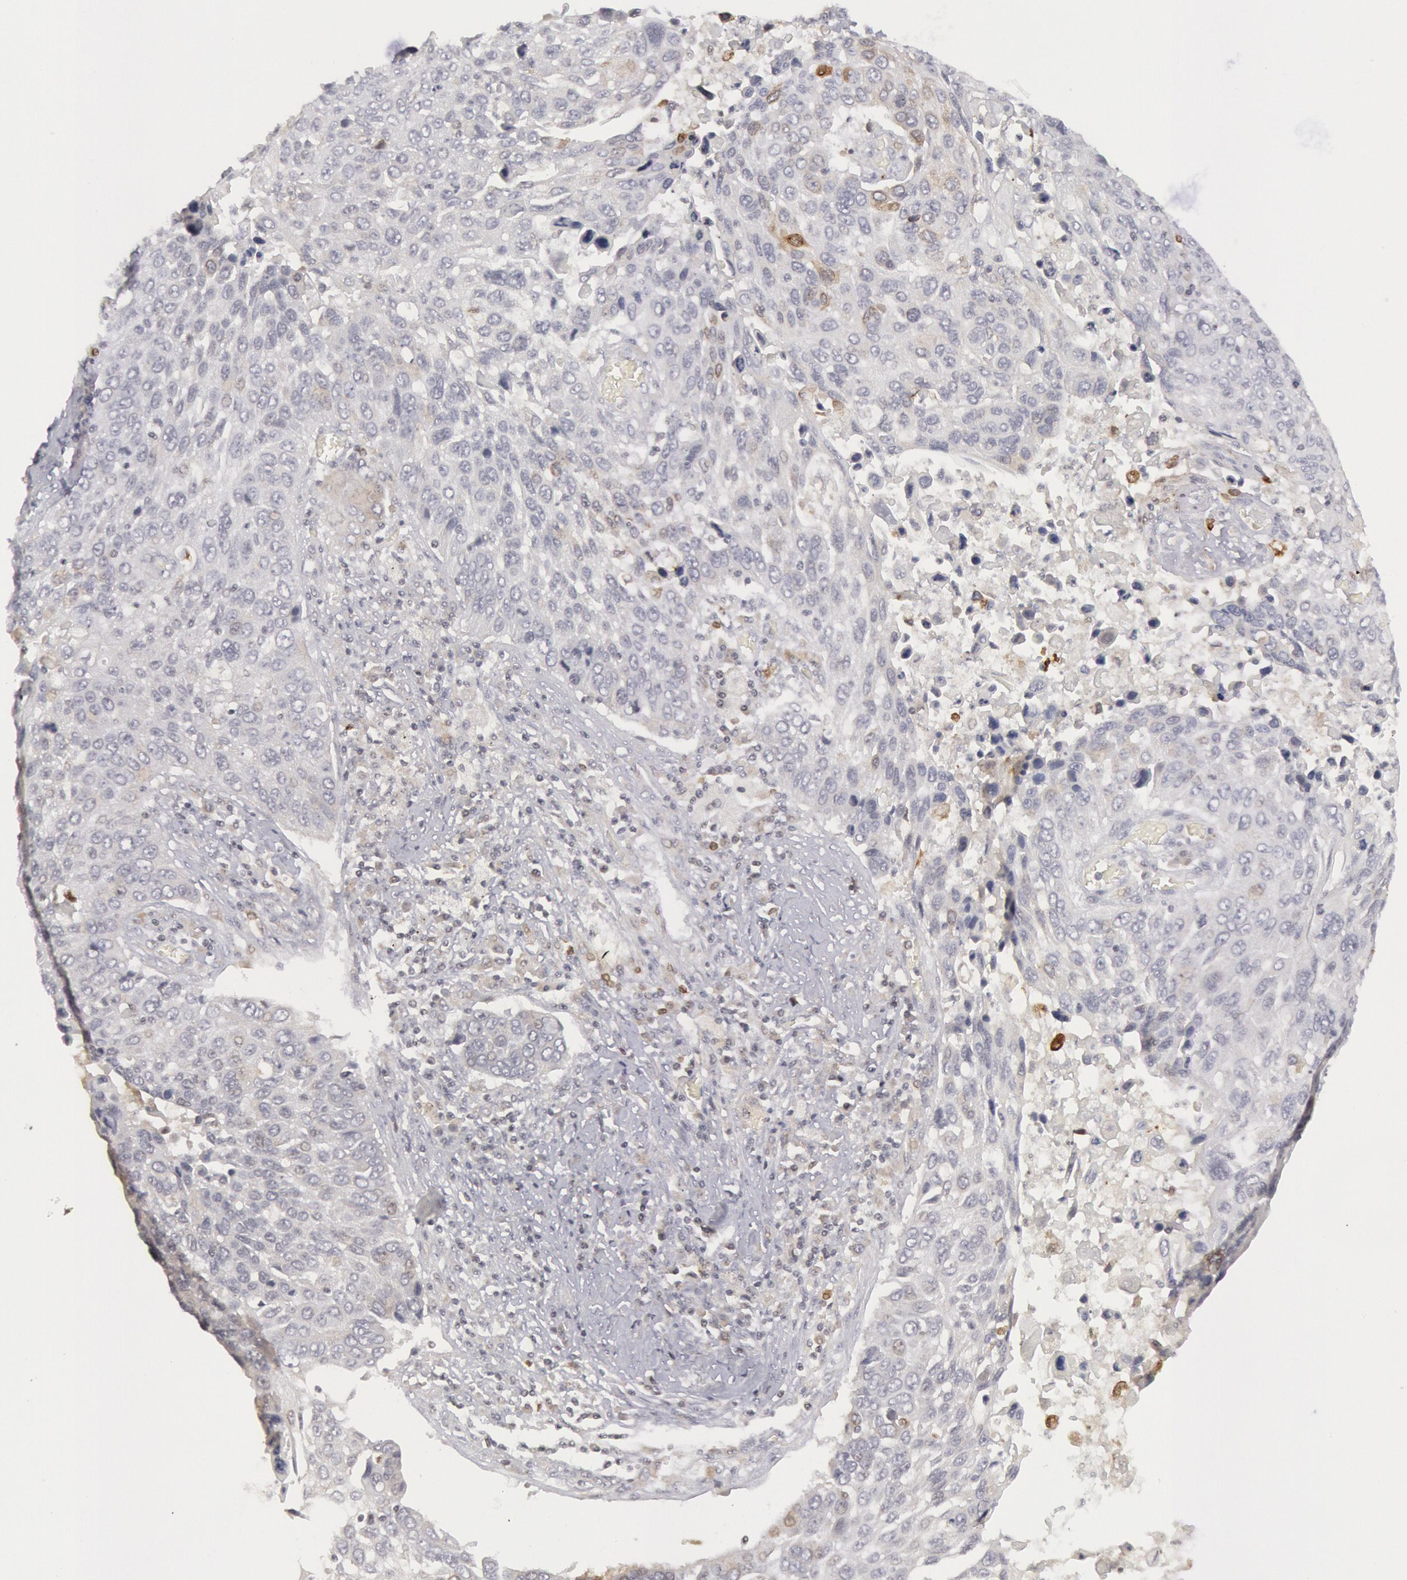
{"staining": {"intensity": "strong", "quantity": "<25%", "location": "cytoplasmic/membranous"}, "tissue": "lung cancer", "cell_type": "Tumor cells", "image_type": "cancer", "snomed": [{"axis": "morphology", "description": "Squamous cell carcinoma, NOS"}, {"axis": "topography", "description": "Lung"}], "caption": "Tumor cells reveal medium levels of strong cytoplasmic/membranous staining in about <25% of cells in human squamous cell carcinoma (lung).", "gene": "PTGS2", "patient": {"sex": "male", "age": 68}}